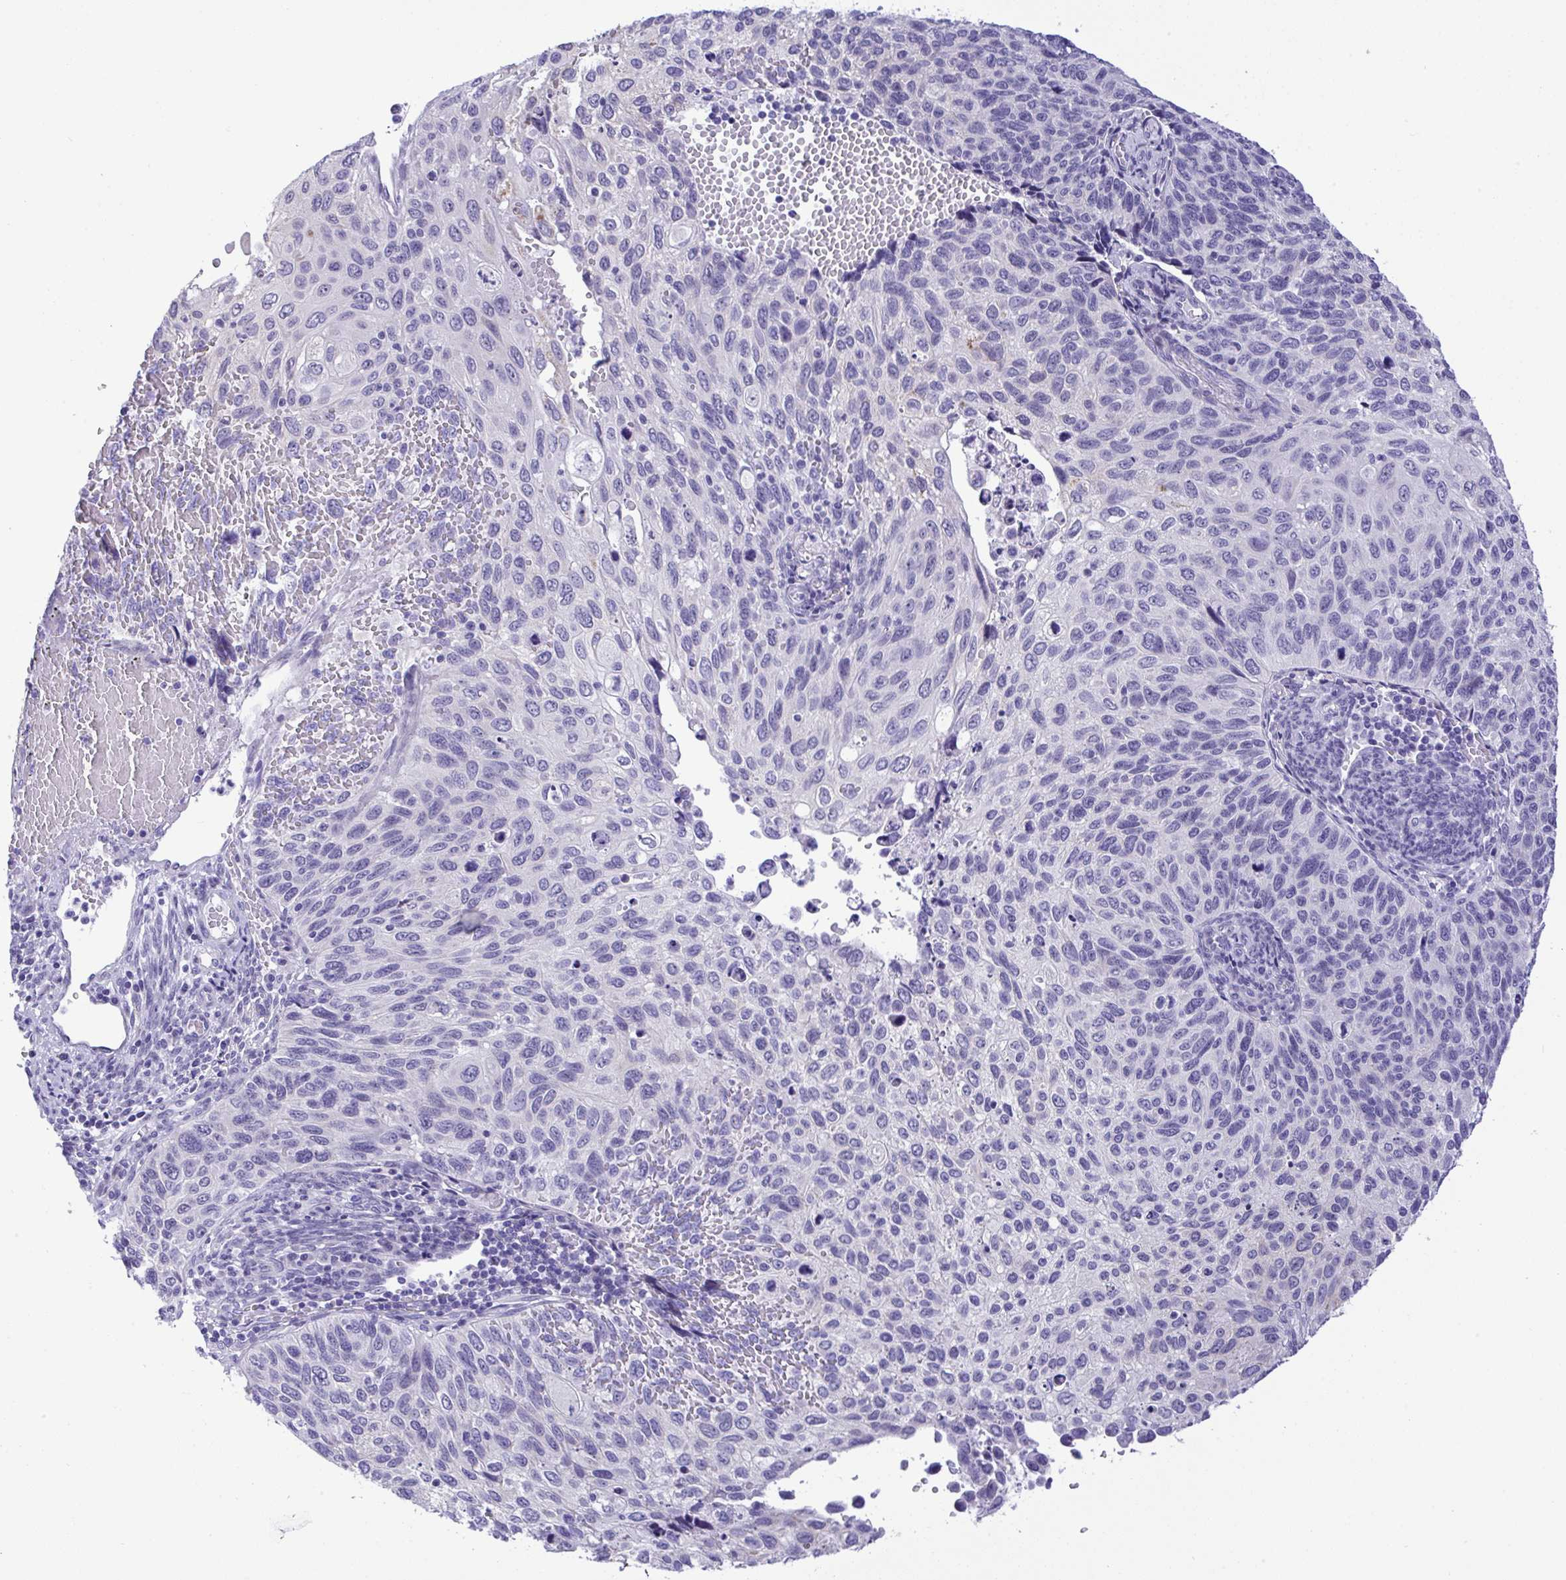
{"staining": {"intensity": "moderate", "quantity": "<25%", "location": "cytoplasmic/membranous"}, "tissue": "cervical cancer", "cell_type": "Tumor cells", "image_type": "cancer", "snomed": [{"axis": "morphology", "description": "Squamous cell carcinoma, NOS"}, {"axis": "topography", "description": "Cervix"}], "caption": "This is a micrograph of immunohistochemistry staining of cervical squamous cell carcinoma, which shows moderate staining in the cytoplasmic/membranous of tumor cells.", "gene": "YBX2", "patient": {"sex": "female", "age": 70}}